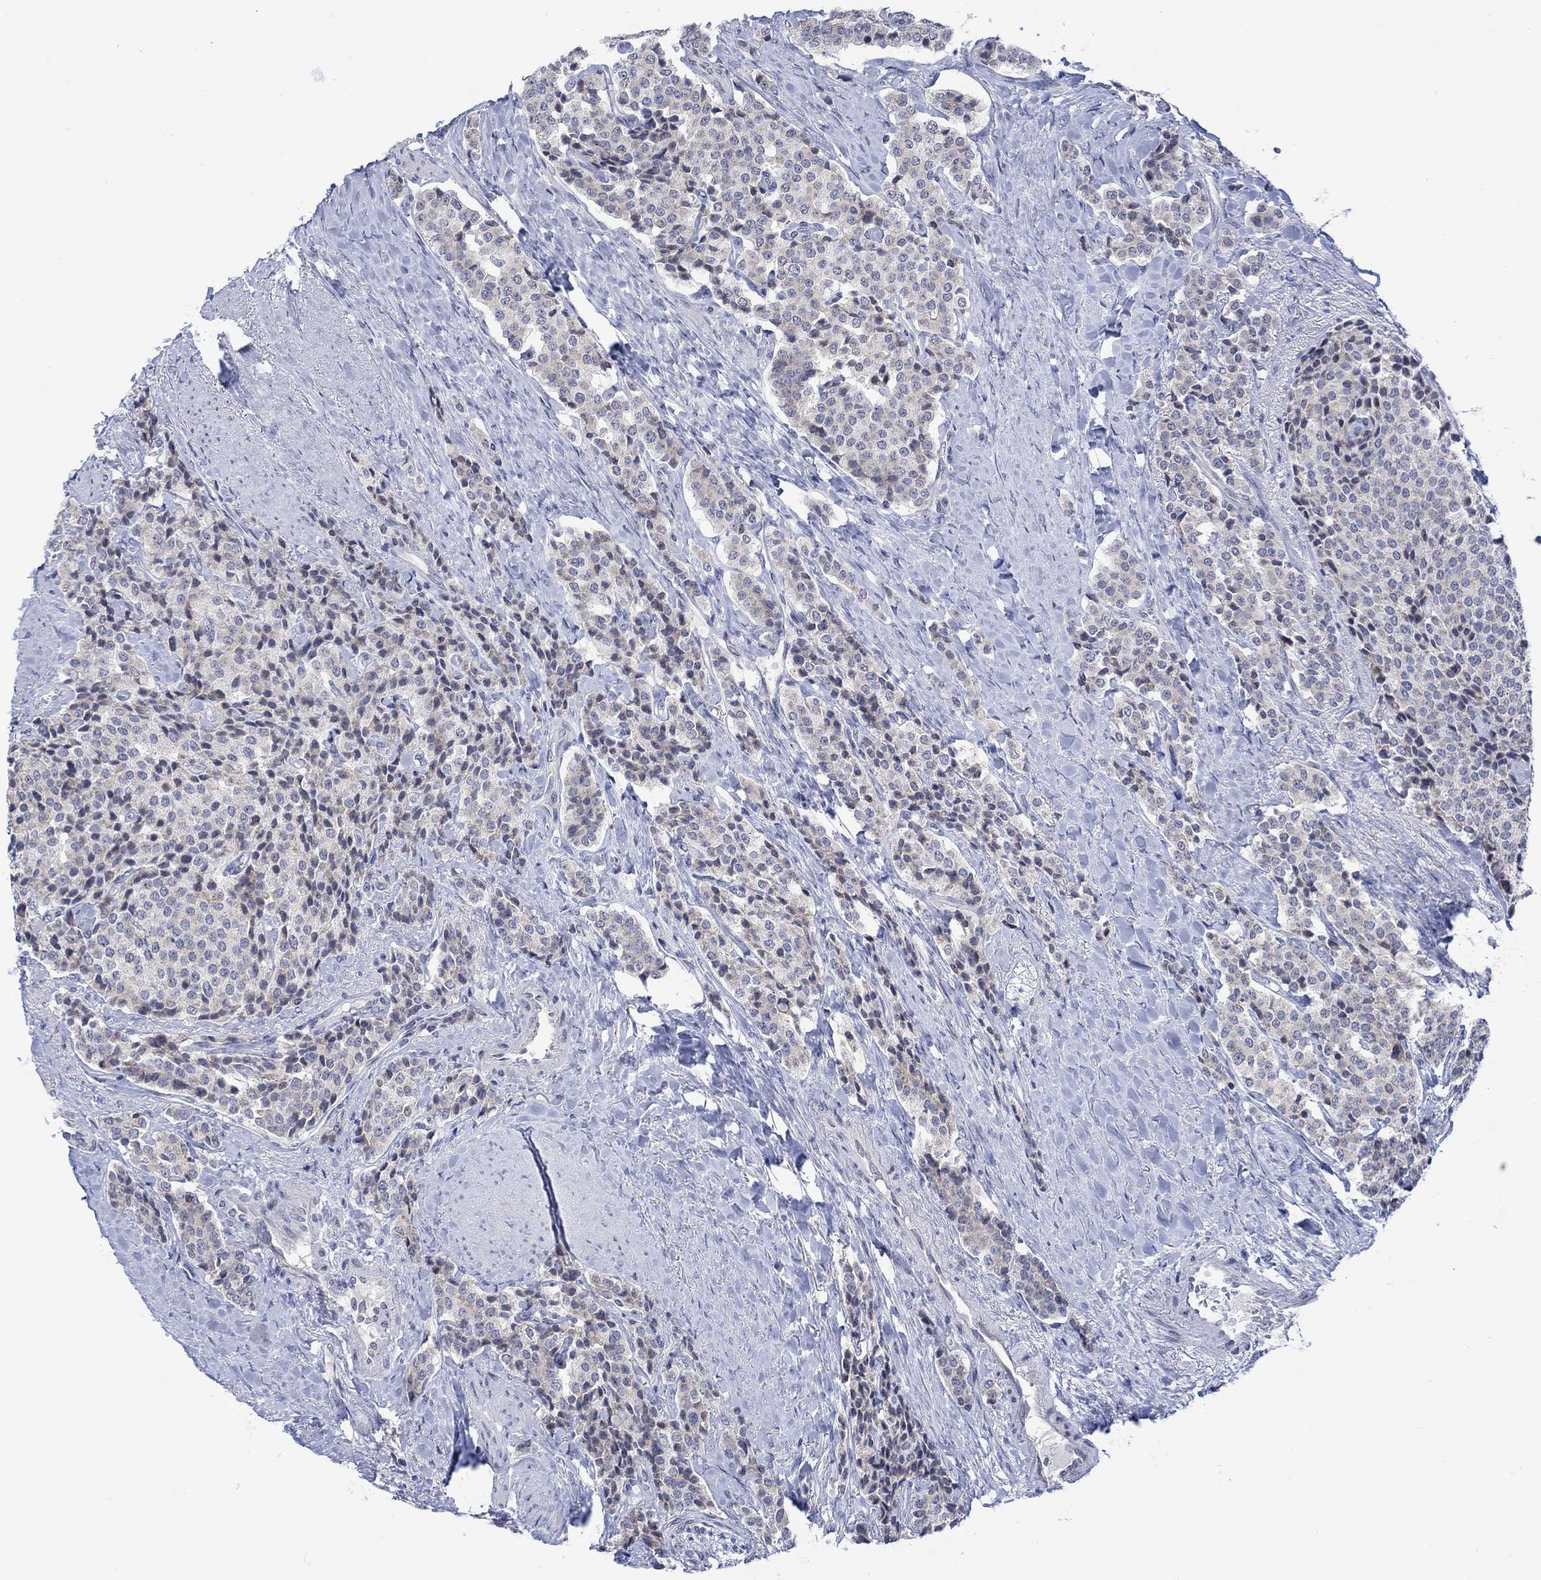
{"staining": {"intensity": "negative", "quantity": "none", "location": "none"}, "tissue": "carcinoid", "cell_type": "Tumor cells", "image_type": "cancer", "snomed": [{"axis": "morphology", "description": "Carcinoid, malignant, NOS"}, {"axis": "topography", "description": "Small intestine"}], "caption": "Immunohistochemistry of malignant carcinoid exhibits no staining in tumor cells.", "gene": "DCX", "patient": {"sex": "female", "age": 58}}